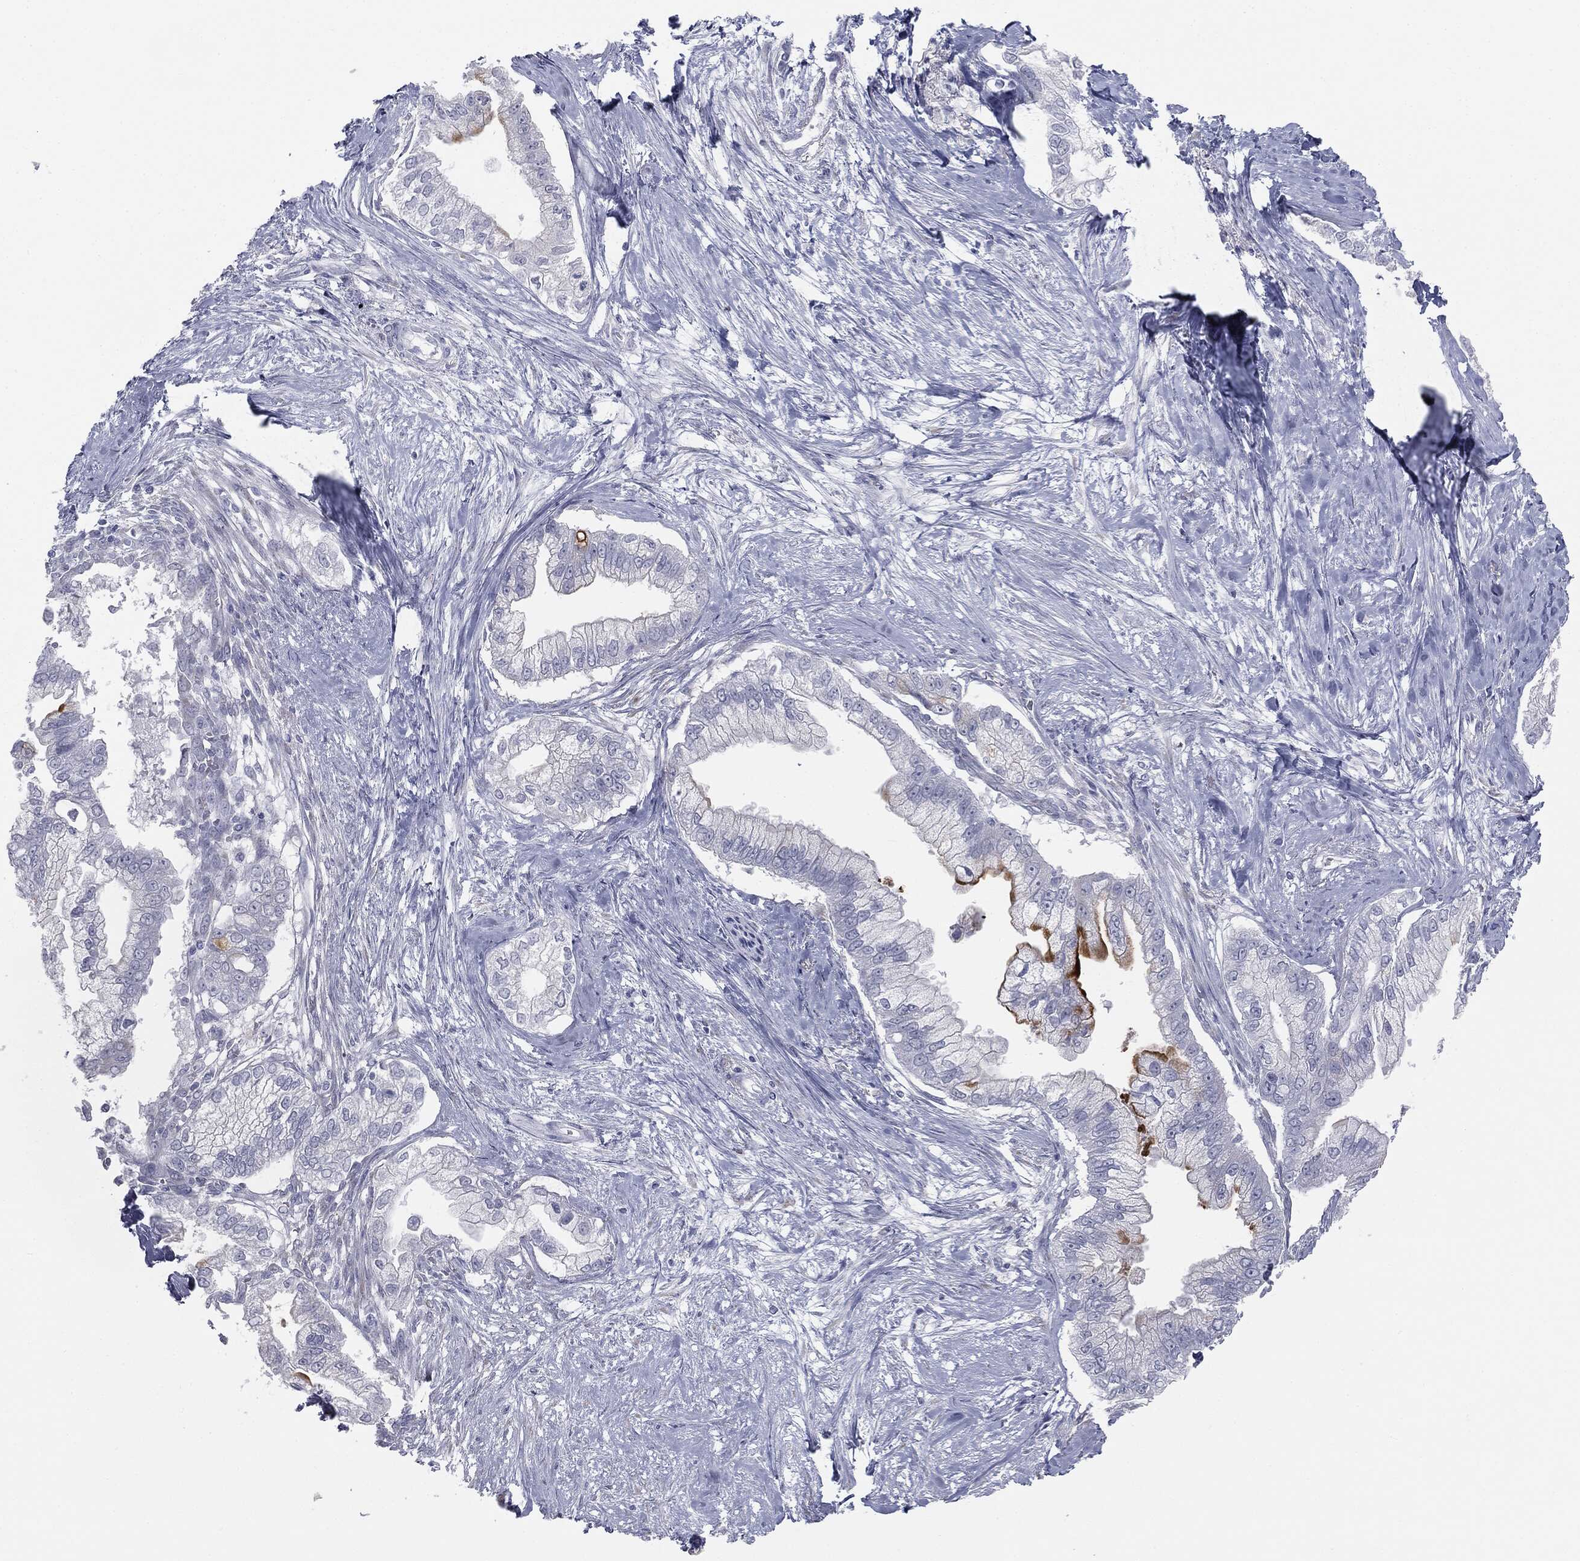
{"staining": {"intensity": "negative", "quantity": "none", "location": "none"}, "tissue": "pancreatic cancer", "cell_type": "Tumor cells", "image_type": "cancer", "snomed": [{"axis": "morphology", "description": "Adenocarcinoma, NOS"}, {"axis": "topography", "description": "Pancreas"}], "caption": "High magnification brightfield microscopy of pancreatic cancer (adenocarcinoma) stained with DAB (3,3'-diaminobenzidine) (brown) and counterstained with hematoxylin (blue): tumor cells show no significant expression. (Stains: DAB (3,3'-diaminobenzidine) immunohistochemistry with hematoxylin counter stain, Microscopy: brightfield microscopy at high magnification).", "gene": "MUC5AC", "patient": {"sex": "male", "age": 70}}